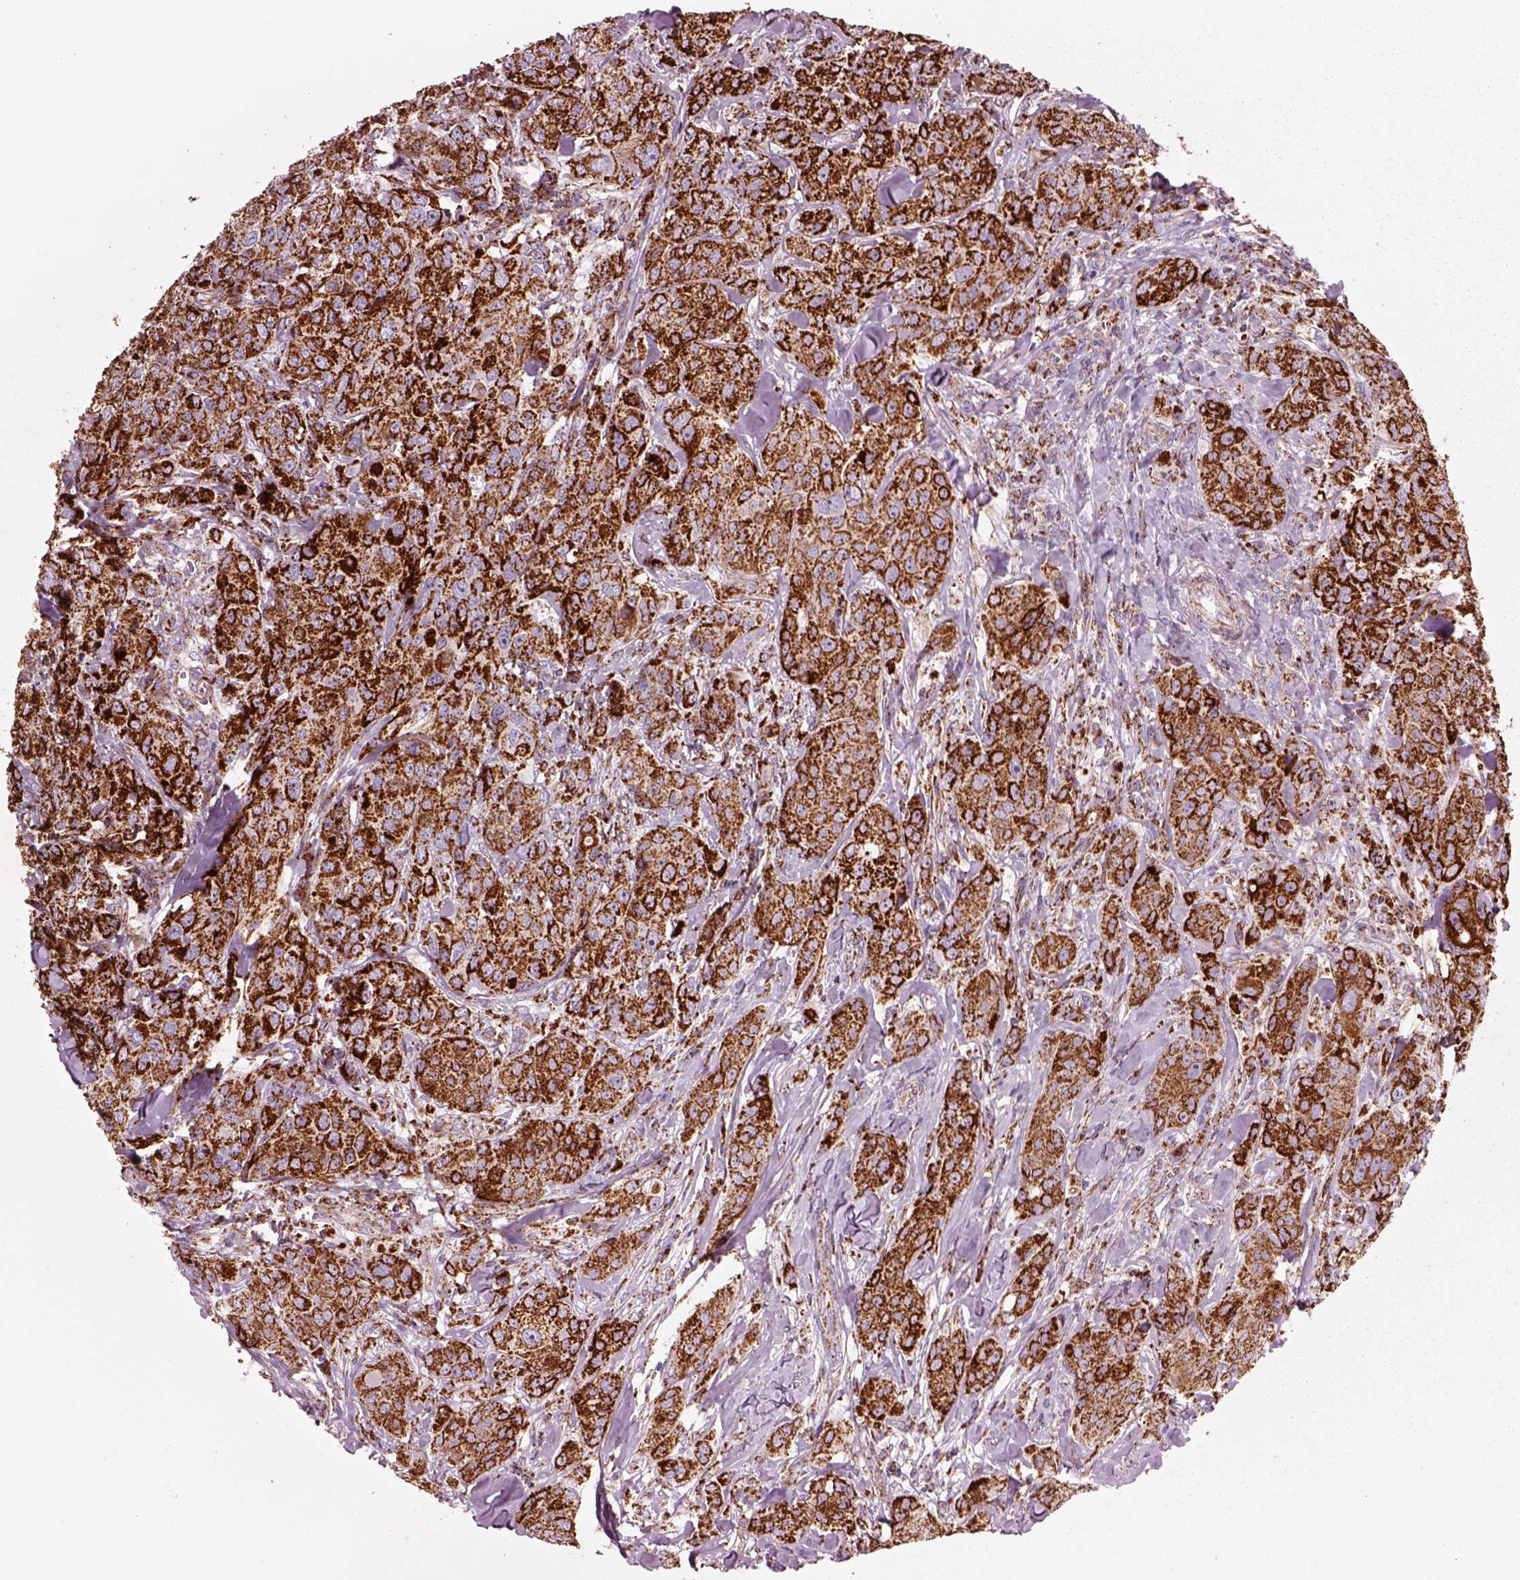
{"staining": {"intensity": "strong", "quantity": ">75%", "location": "cytoplasmic/membranous"}, "tissue": "breast cancer", "cell_type": "Tumor cells", "image_type": "cancer", "snomed": [{"axis": "morphology", "description": "Duct carcinoma"}, {"axis": "topography", "description": "Breast"}], "caption": "A high amount of strong cytoplasmic/membranous expression is seen in approximately >75% of tumor cells in breast cancer tissue. The protein of interest is stained brown, and the nuclei are stained in blue (DAB (3,3'-diaminobenzidine) IHC with brightfield microscopy, high magnification).", "gene": "SLC25A24", "patient": {"sex": "female", "age": 43}}